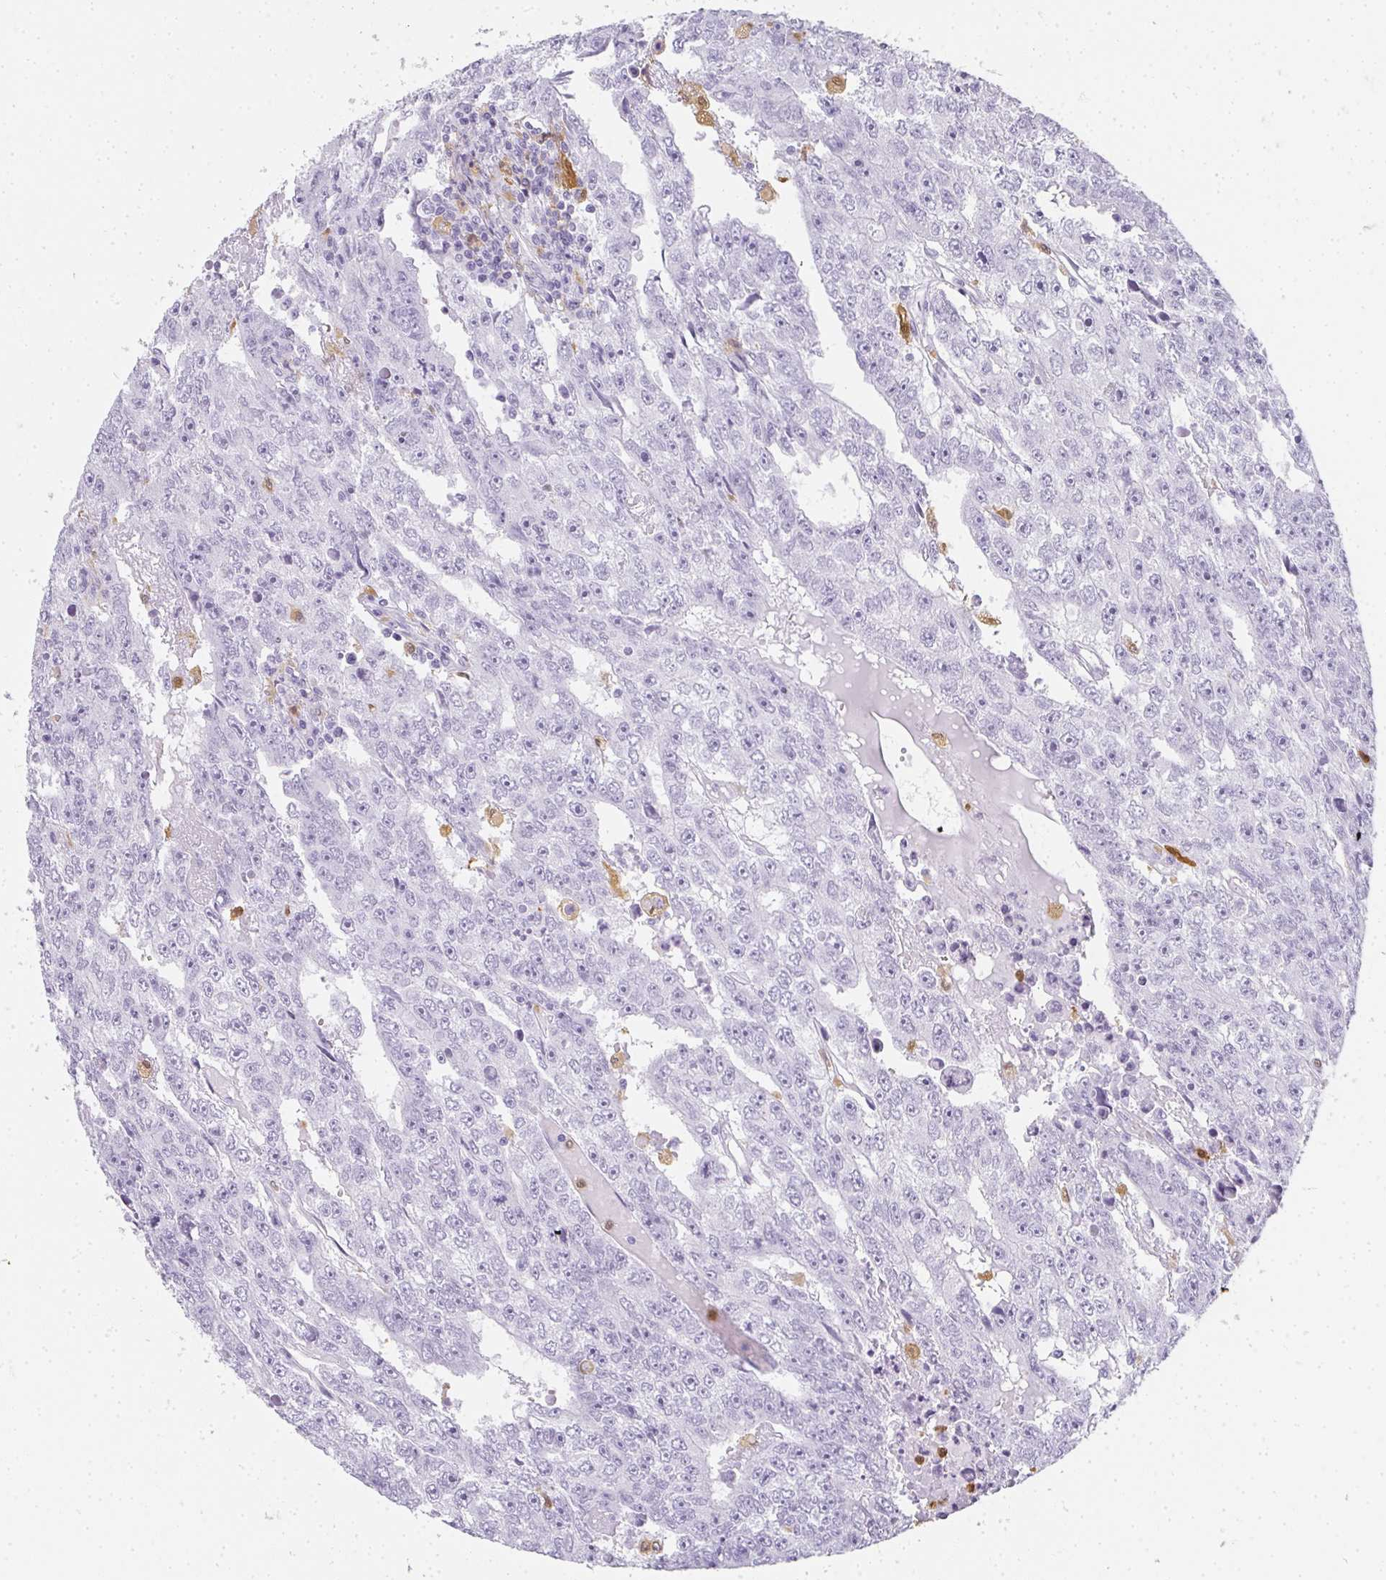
{"staining": {"intensity": "negative", "quantity": "none", "location": "none"}, "tissue": "testis cancer", "cell_type": "Tumor cells", "image_type": "cancer", "snomed": [{"axis": "morphology", "description": "Carcinoma, Embryonal, NOS"}, {"axis": "topography", "description": "Testis"}], "caption": "A high-resolution micrograph shows immunohistochemistry staining of embryonal carcinoma (testis), which shows no significant positivity in tumor cells.", "gene": "HK3", "patient": {"sex": "male", "age": 20}}